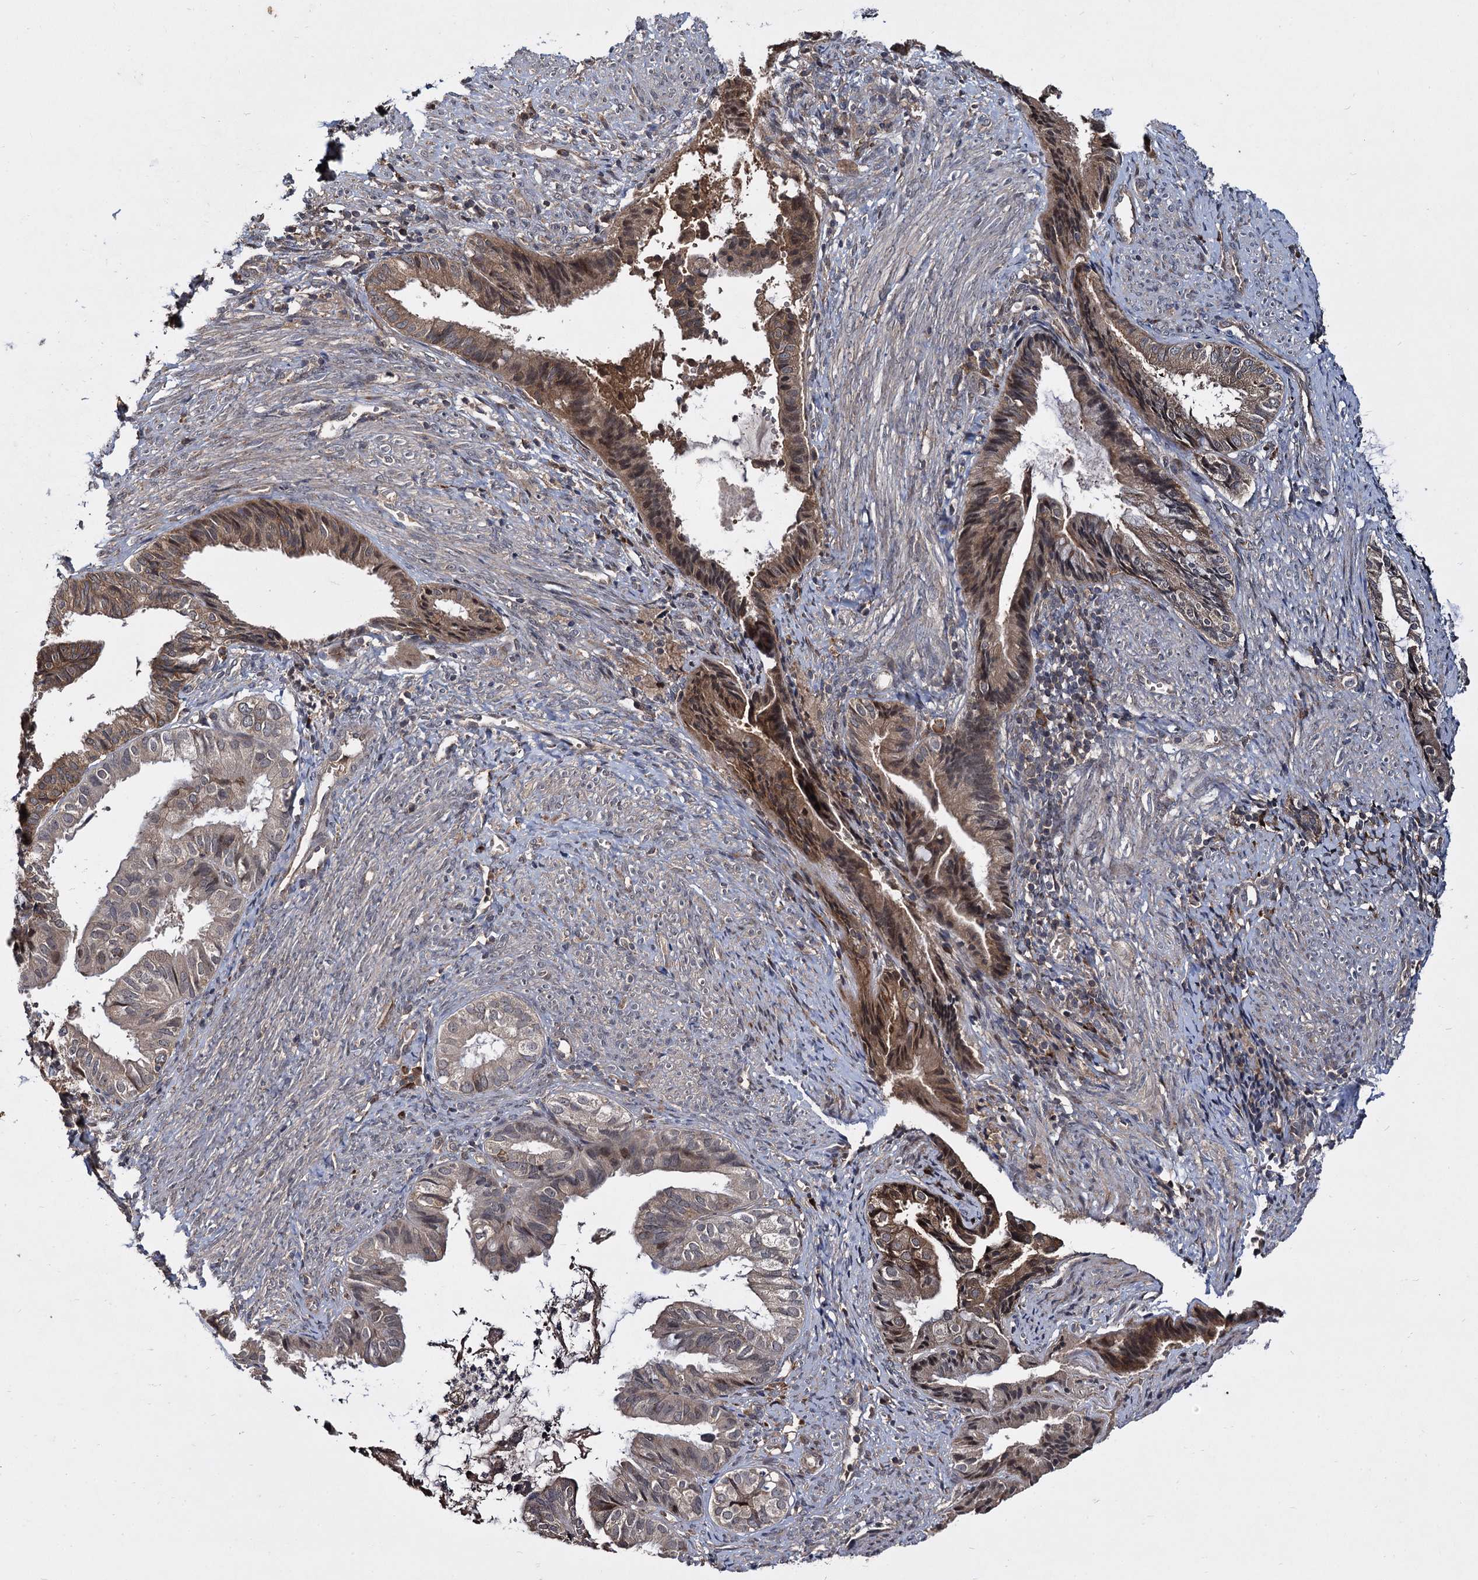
{"staining": {"intensity": "moderate", "quantity": "25%-75%", "location": "cytoplasmic/membranous"}, "tissue": "endometrial cancer", "cell_type": "Tumor cells", "image_type": "cancer", "snomed": [{"axis": "morphology", "description": "Adenocarcinoma, NOS"}, {"axis": "topography", "description": "Endometrium"}], "caption": "Brown immunohistochemical staining in endometrial adenocarcinoma demonstrates moderate cytoplasmic/membranous expression in approximately 25%-75% of tumor cells.", "gene": "INPPL1", "patient": {"sex": "female", "age": 86}}